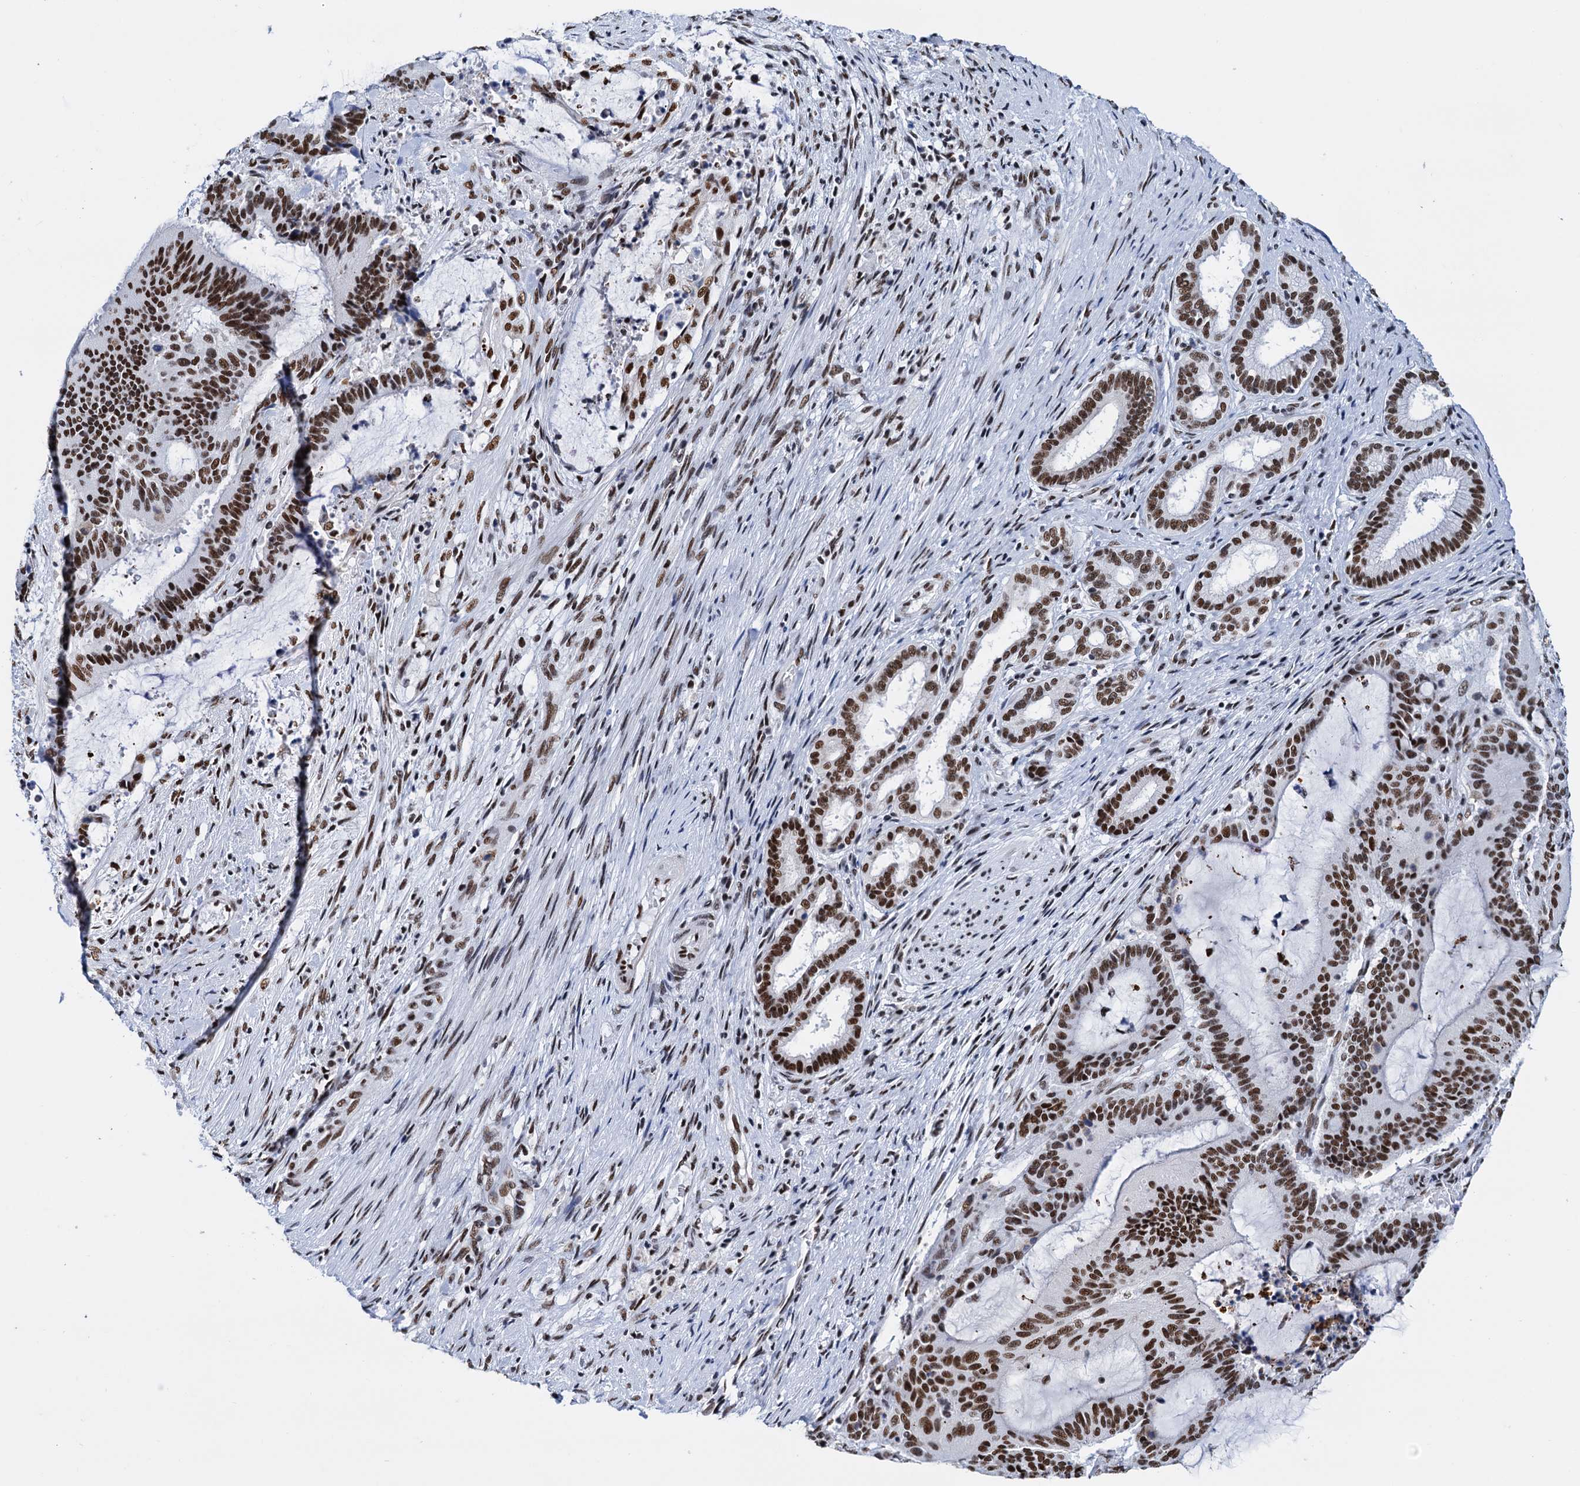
{"staining": {"intensity": "strong", "quantity": ">75%", "location": "nuclear"}, "tissue": "liver cancer", "cell_type": "Tumor cells", "image_type": "cancer", "snomed": [{"axis": "morphology", "description": "Normal tissue, NOS"}, {"axis": "morphology", "description": "Cholangiocarcinoma"}, {"axis": "topography", "description": "Liver"}, {"axis": "topography", "description": "Peripheral nerve tissue"}], "caption": "This micrograph shows immunohistochemistry (IHC) staining of liver cancer (cholangiocarcinoma), with high strong nuclear positivity in approximately >75% of tumor cells.", "gene": "SLTM", "patient": {"sex": "female", "age": 73}}